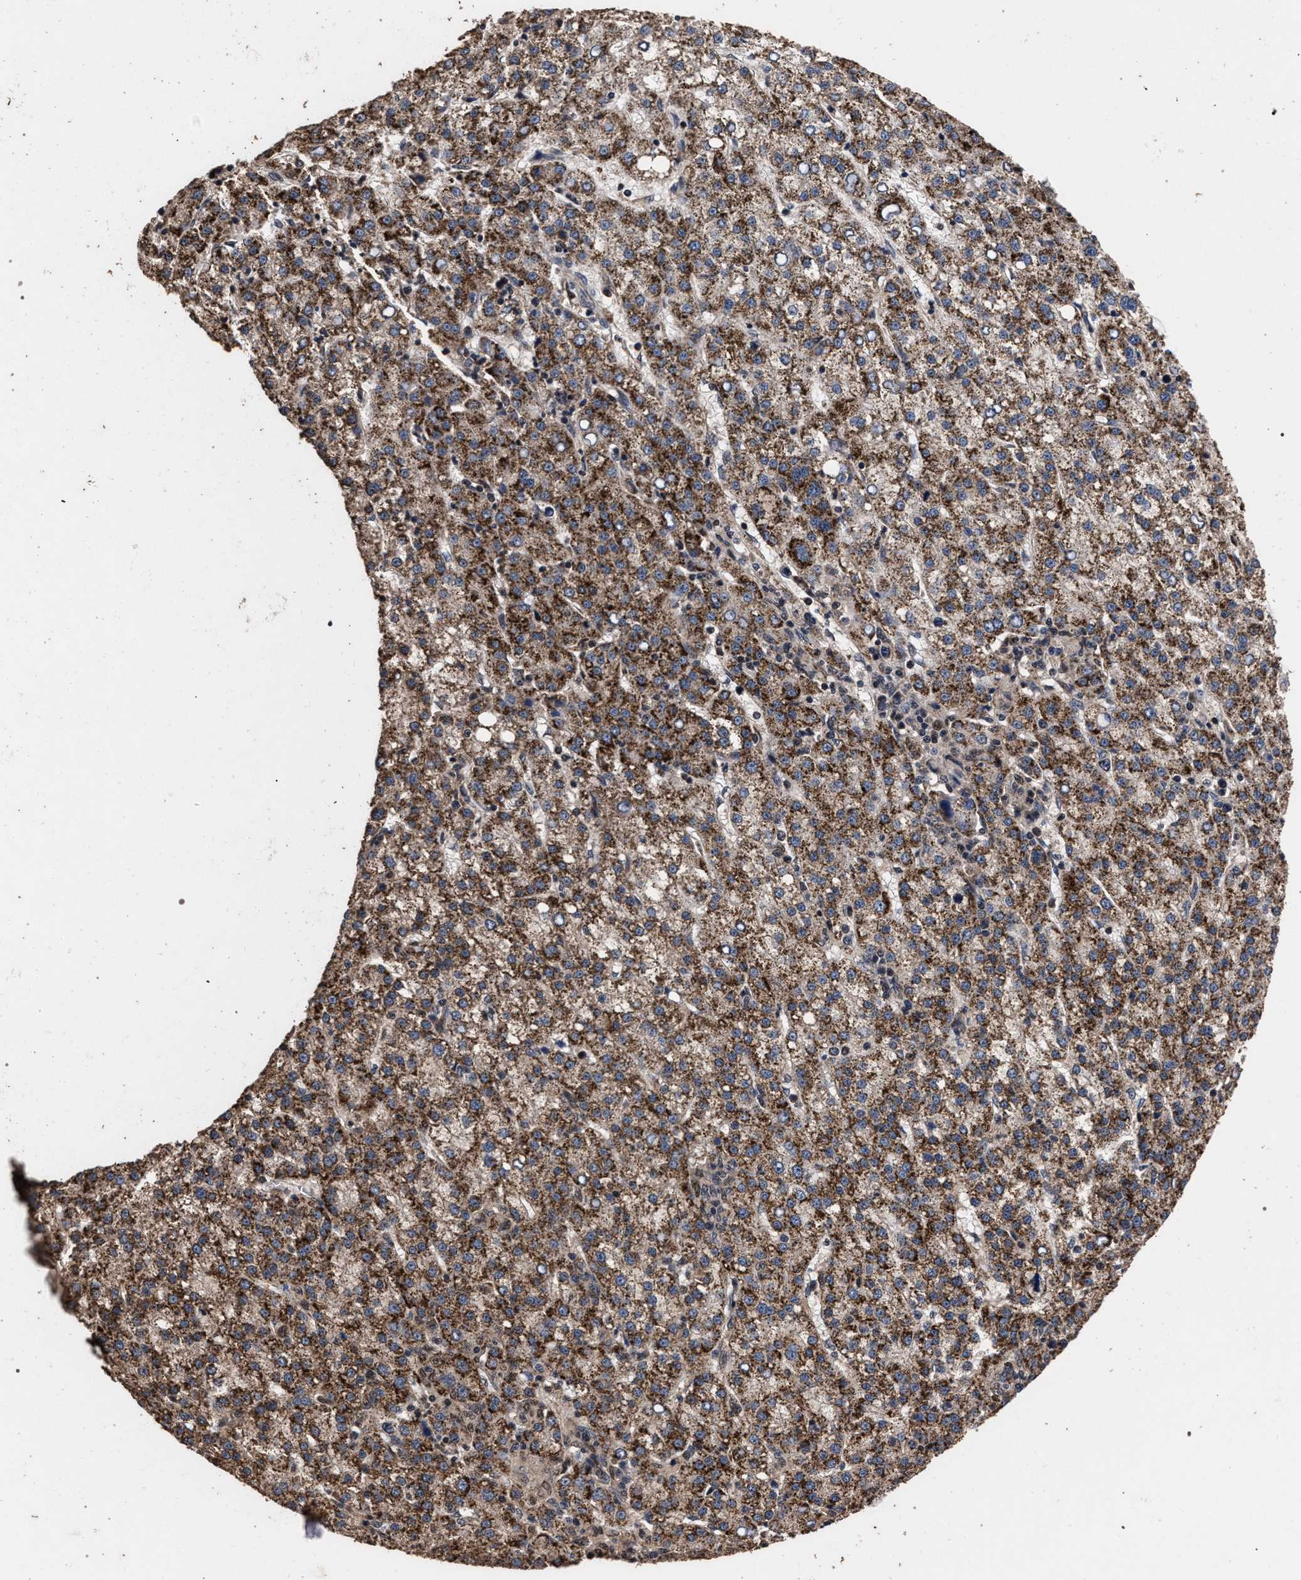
{"staining": {"intensity": "moderate", "quantity": ">75%", "location": "cytoplasmic/membranous"}, "tissue": "liver cancer", "cell_type": "Tumor cells", "image_type": "cancer", "snomed": [{"axis": "morphology", "description": "Carcinoma, Hepatocellular, NOS"}, {"axis": "topography", "description": "Liver"}], "caption": "Liver hepatocellular carcinoma stained with a protein marker shows moderate staining in tumor cells.", "gene": "ACOX1", "patient": {"sex": "female", "age": 58}}